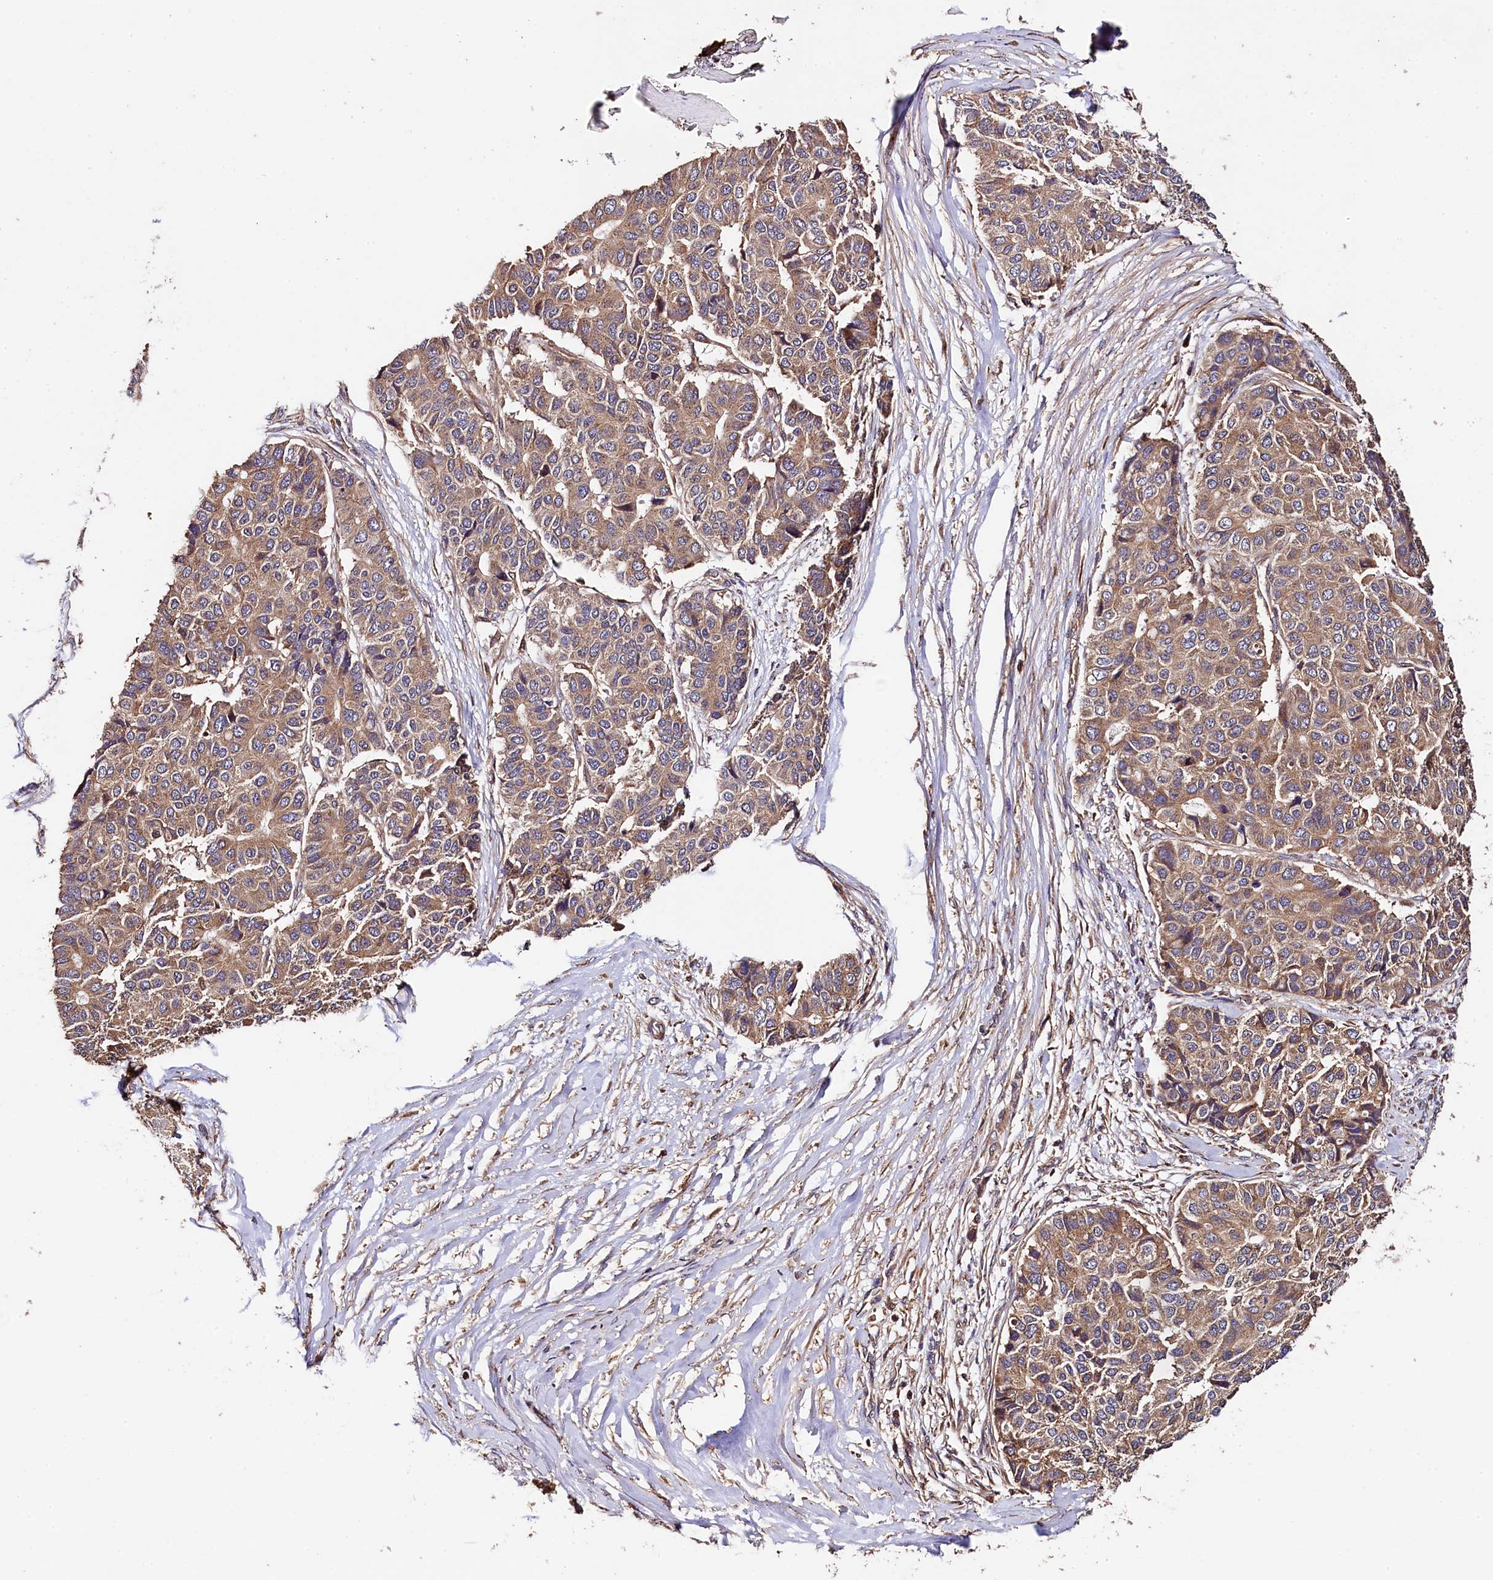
{"staining": {"intensity": "moderate", "quantity": ">75%", "location": "cytoplasmic/membranous"}, "tissue": "pancreatic cancer", "cell_type": "Tumor cells", "image_type": "cancer", "snomed": [{"axis": "morphology", "description": "Adenocarcinoma, NOS"}, {"axis": "topography", "description": "Pancreas"}], "caption": "Human pancreatic adenocarcinoma stained with a brown dye exhibits moderate cytoplasmic/membranous positive expression in about >75% of tumor cells.", "gene": "KLC2", "patient": {"sex": "male", "age": 50}}